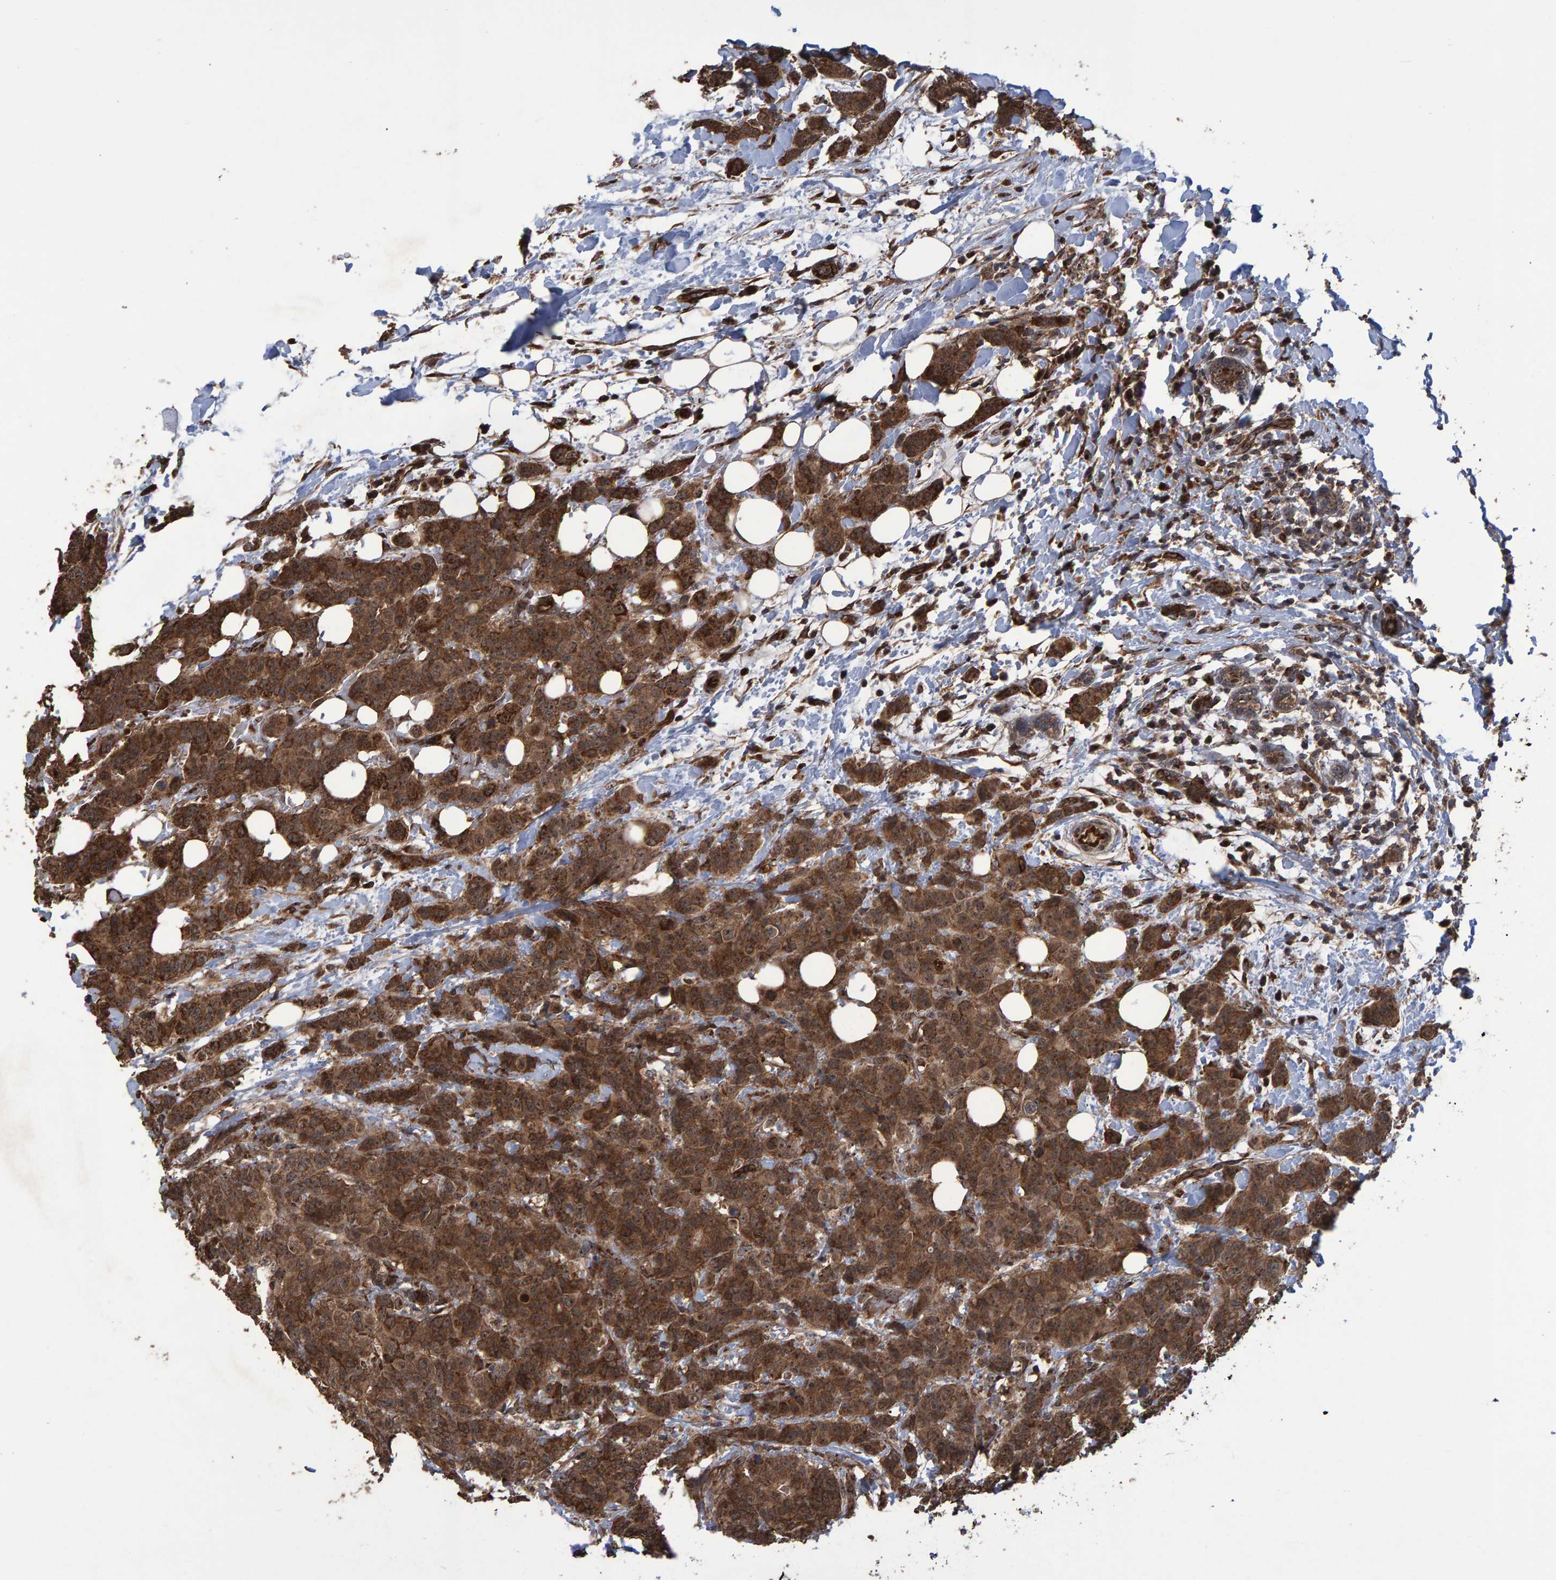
{"staining": {"intensity": "strong", "quantity": ">75%", "location": "cytoplasmic/membranous,nuclear"}, "tissue": "breast cancer", "cell_type": "Tumor cells", "image_type": "cancer", "snomed": [{"axis": "morphology", "description": "Normal tissue, NOS"}, {"axis": "morphology", "description": "Duct carcinoma"}, {"axis": "topography", "description": "Breast"}], "caption": "IHC micrograph of breast cancer stained for a protein (brown), which demonstrates high levels of strong cytoplasmic/membranous and nuclear positivity in about >75% of tumor cells.", "gene": "TRIM68", "patient": {"sex": "female", "age": 40}}